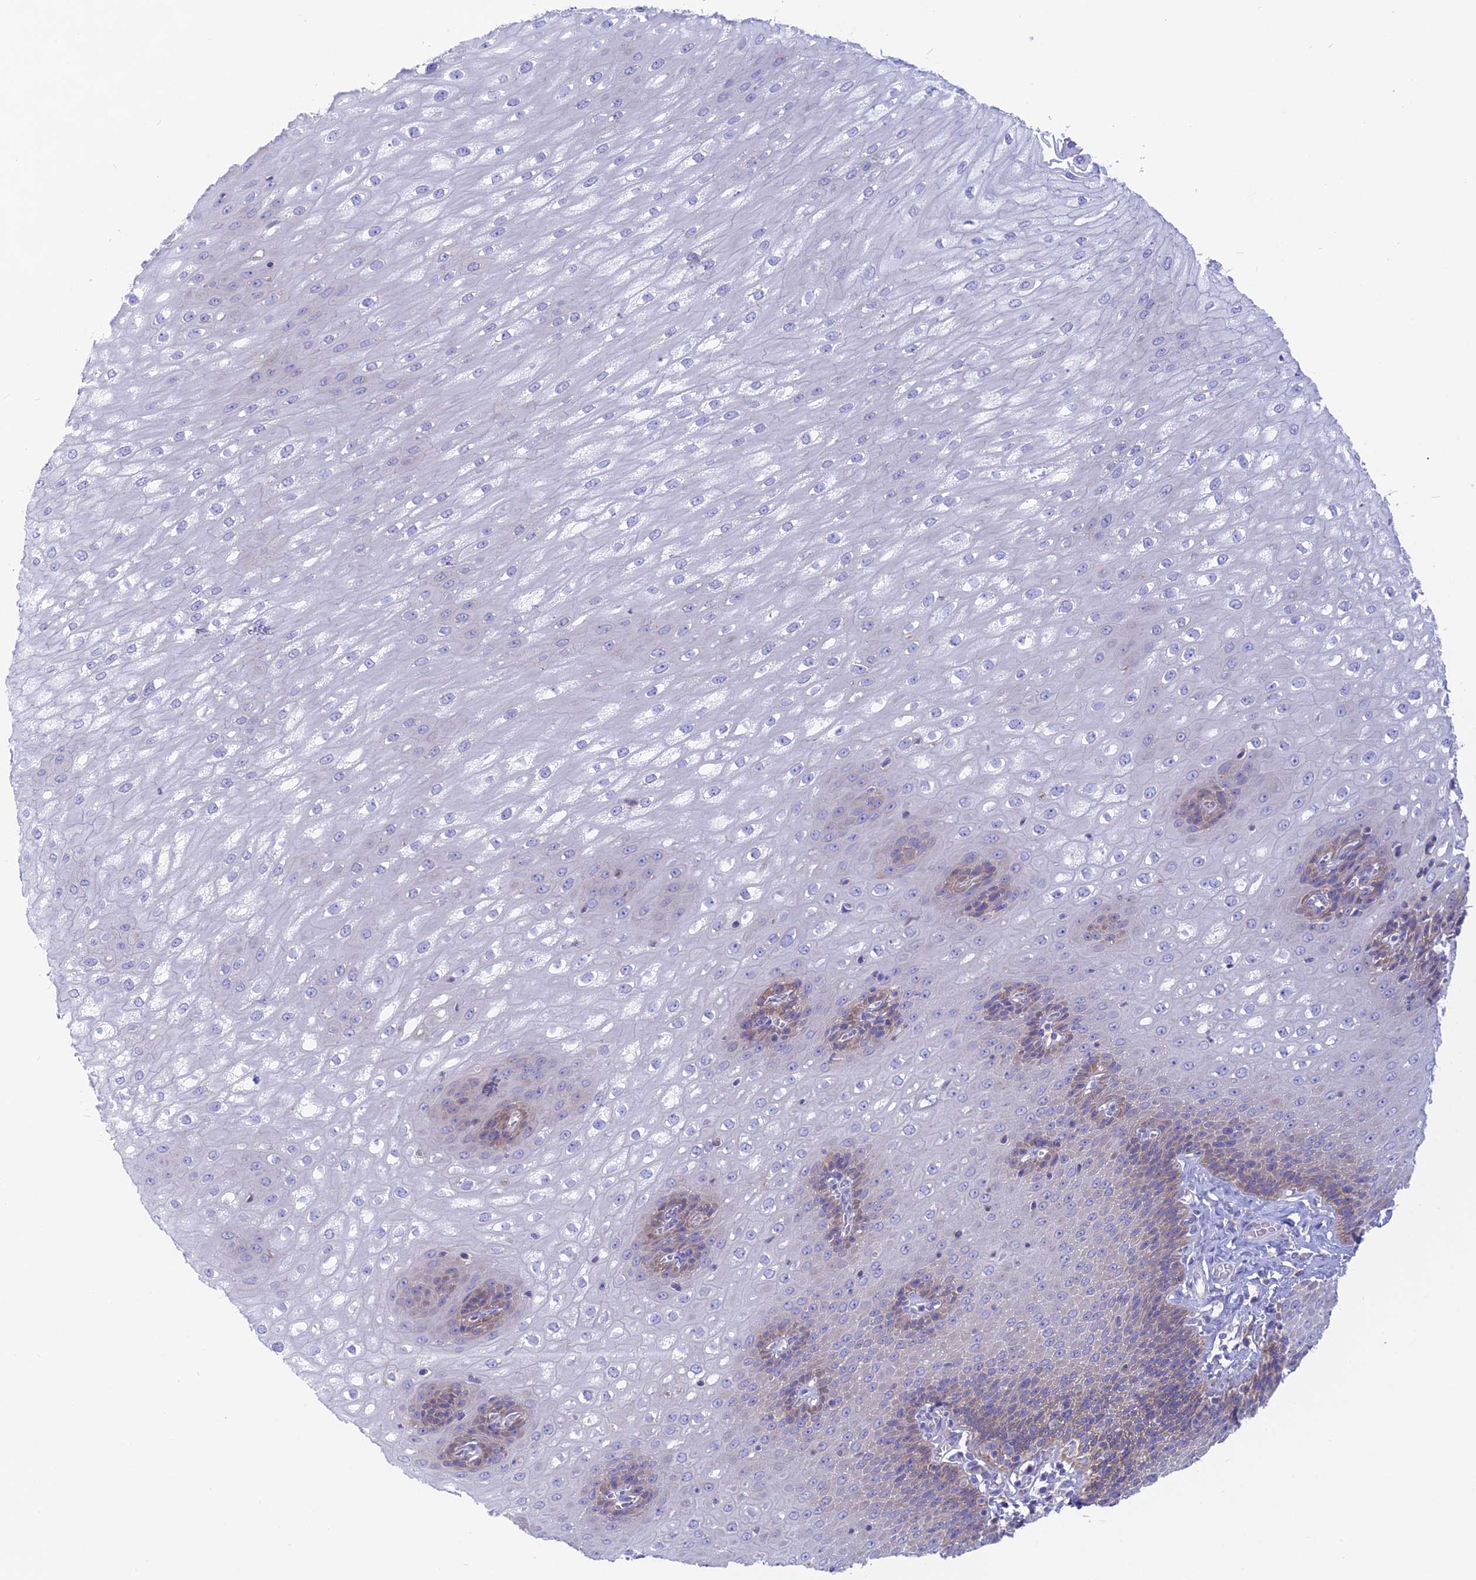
{"staining": {"intensity": "moderate", "quantity": "25%-75%", "location": "cytoplasmic/membranous"}, "tissue": "esophagus", "cell_type": "Squamous epithelial cells", "image_type": "normal", "snomed": [{"axis": "morphology", "description": "Normal tissue, NOS"}, {"axis": "topography", "description": "Esophagus"}], "caption": "Protein expression analysis of normal human esophagus reveals moderate cytoplasmic/membranous positivity in about 25%-75% of squamous epithelial cells. (Brightfield microscopy of DAB IHC at high magnification).", "gene": "LZTFL1", "patient": {"sex": "male", "age": 60}}